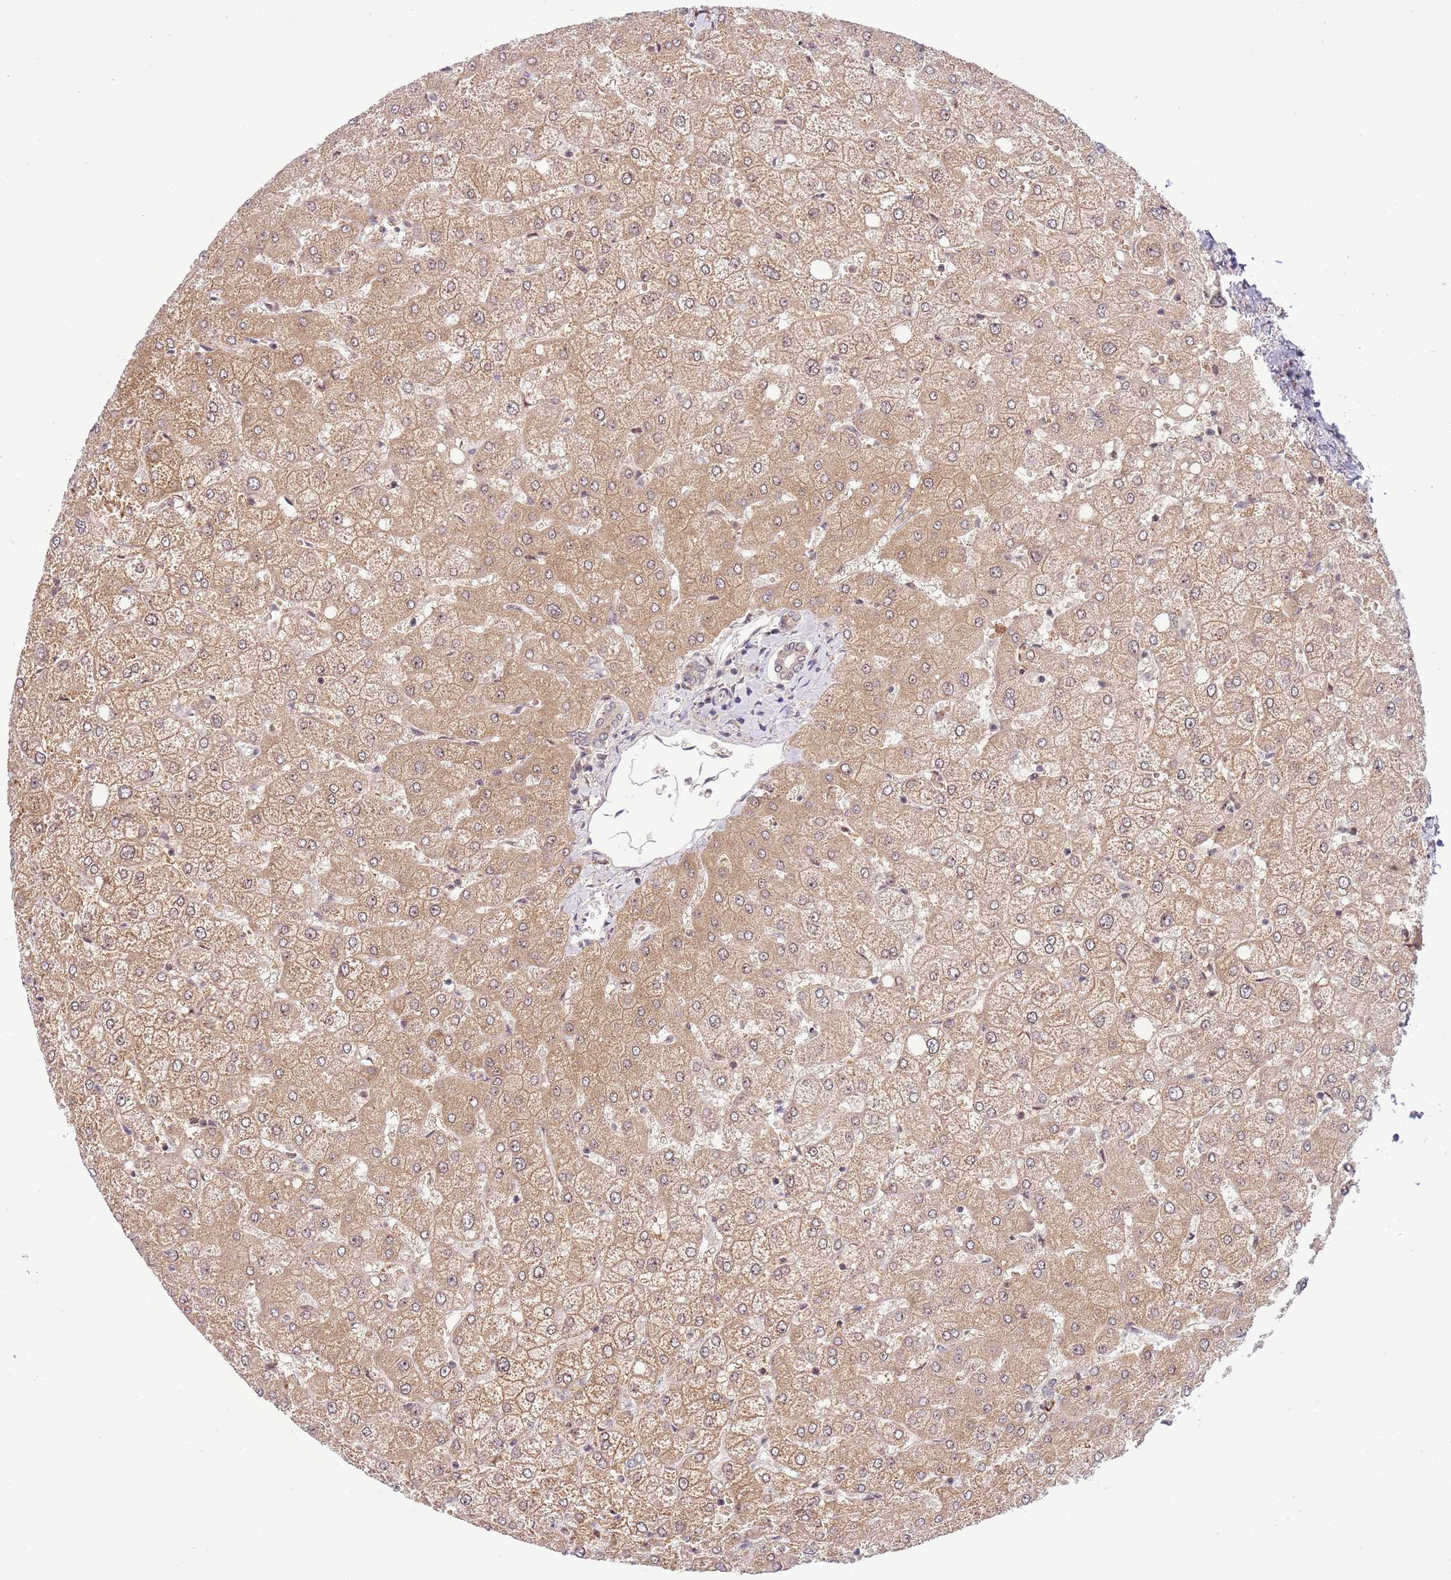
{"staining": {"intensity": "weak", "quantity": ">75%", "location": "cytoplasmic/membranous"}, "tissue": "liver", "cell_type": "Cholangiocytes", "image_type": "normal", "snomed": [{"axis": "morphology", "description": "Normal tissue, NOS"}, {"axis": "topography", "description": "Liver"}], "caption": "IHC of unremarkable liver demonstrates low levels of weak cytoplasmic/membranous staining in approximately >75% of cholangiocytes.", "gene": "CHD1", "patient": {"sex": "female", "age": 54}}